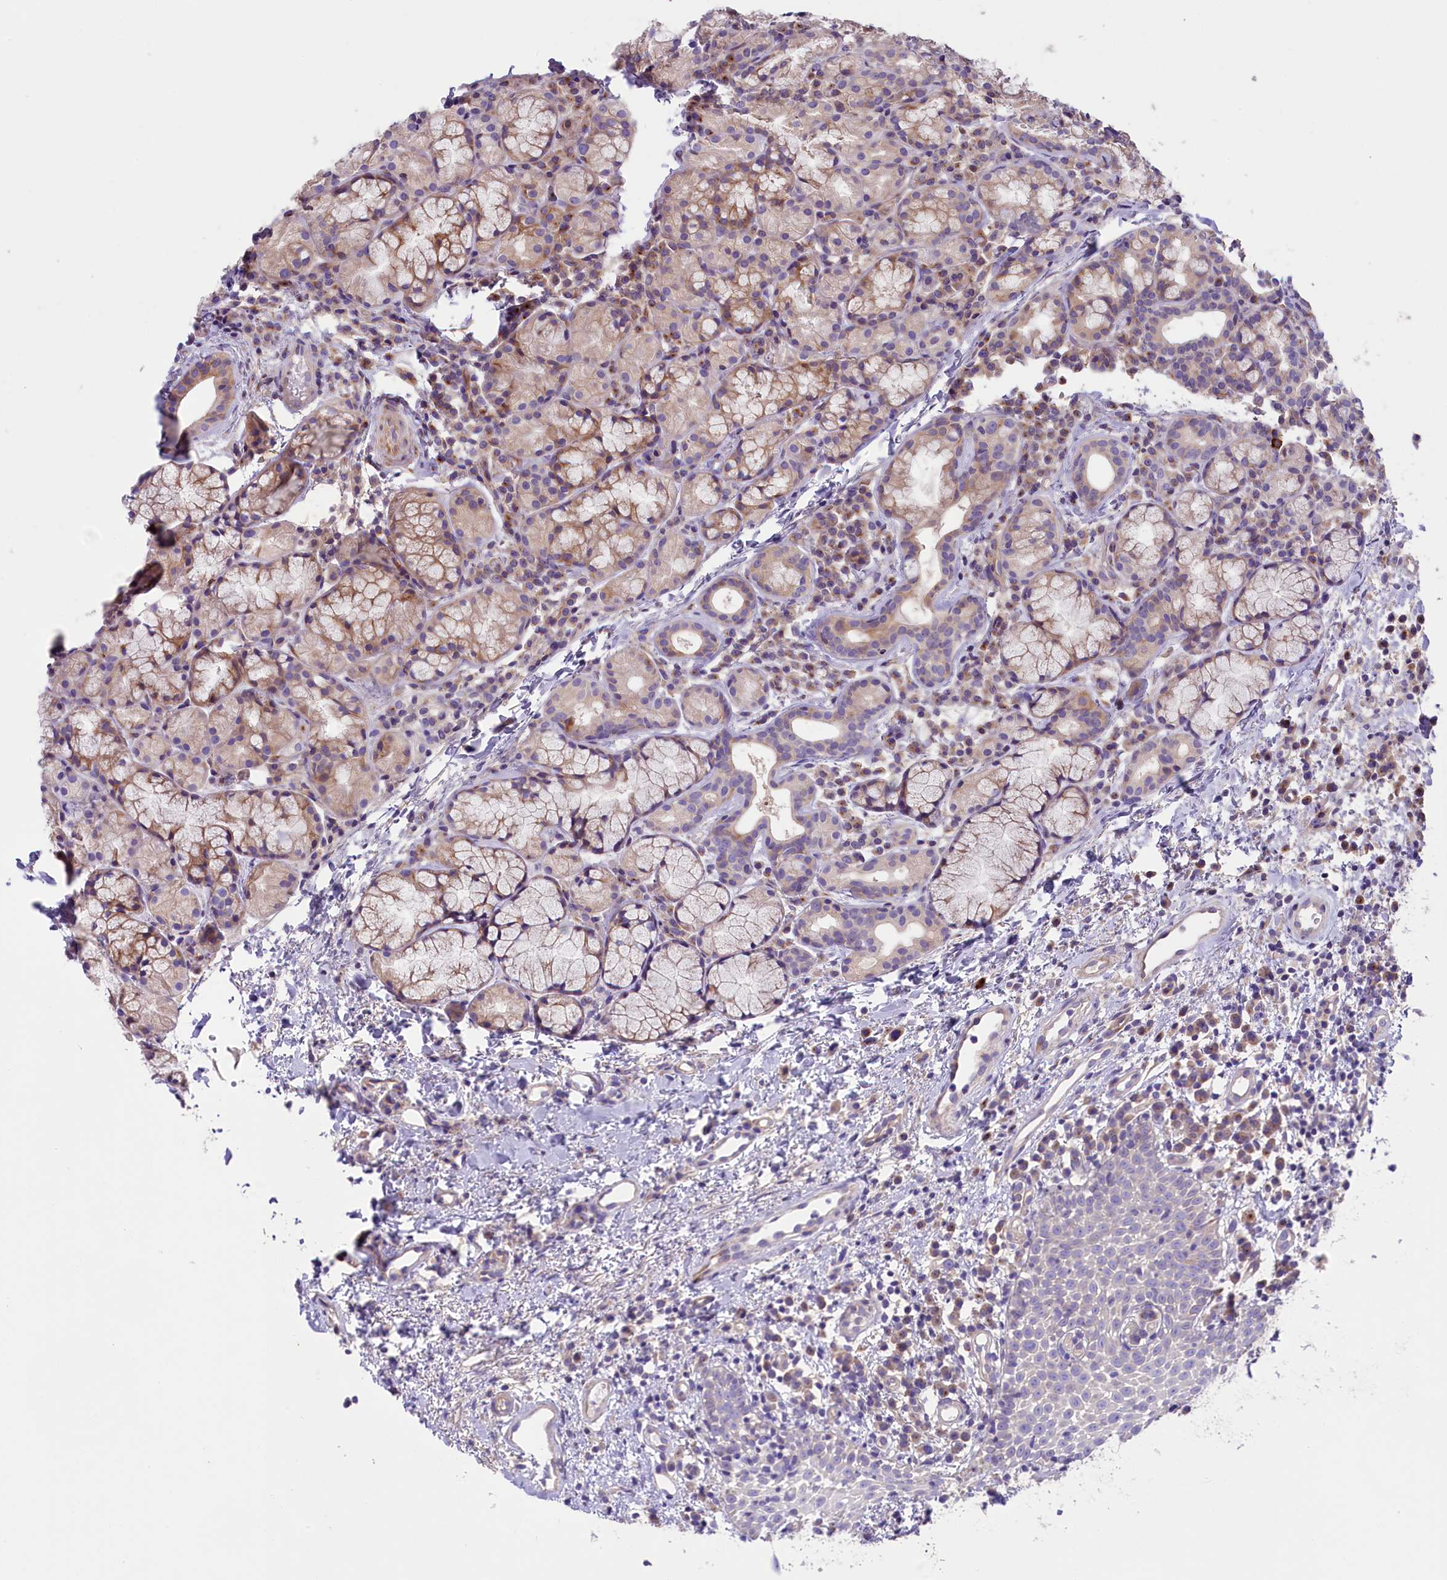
{"staining": {"intensity": "moderate", "quantity": "25%-75%", "location": "cytoplasmic/membranous"}, "tissue": "oral mucosa", "cell_type": "Squamous epithelial cells", "image_type": "normal", "snomed": [{"axis": "morphology", "description": "Normal tissue, NOS"}, {"axis": "topography", "description": "Oral tissue"}], "caption": "Protein expression analysis of benign oral mucosa demonstrates moderate cytoplasmic/membranous expression in about 25%-75% of squamous epithelial cells.", "gene": "CD99L2", "patient": {"sex": "male", "age": 60}}